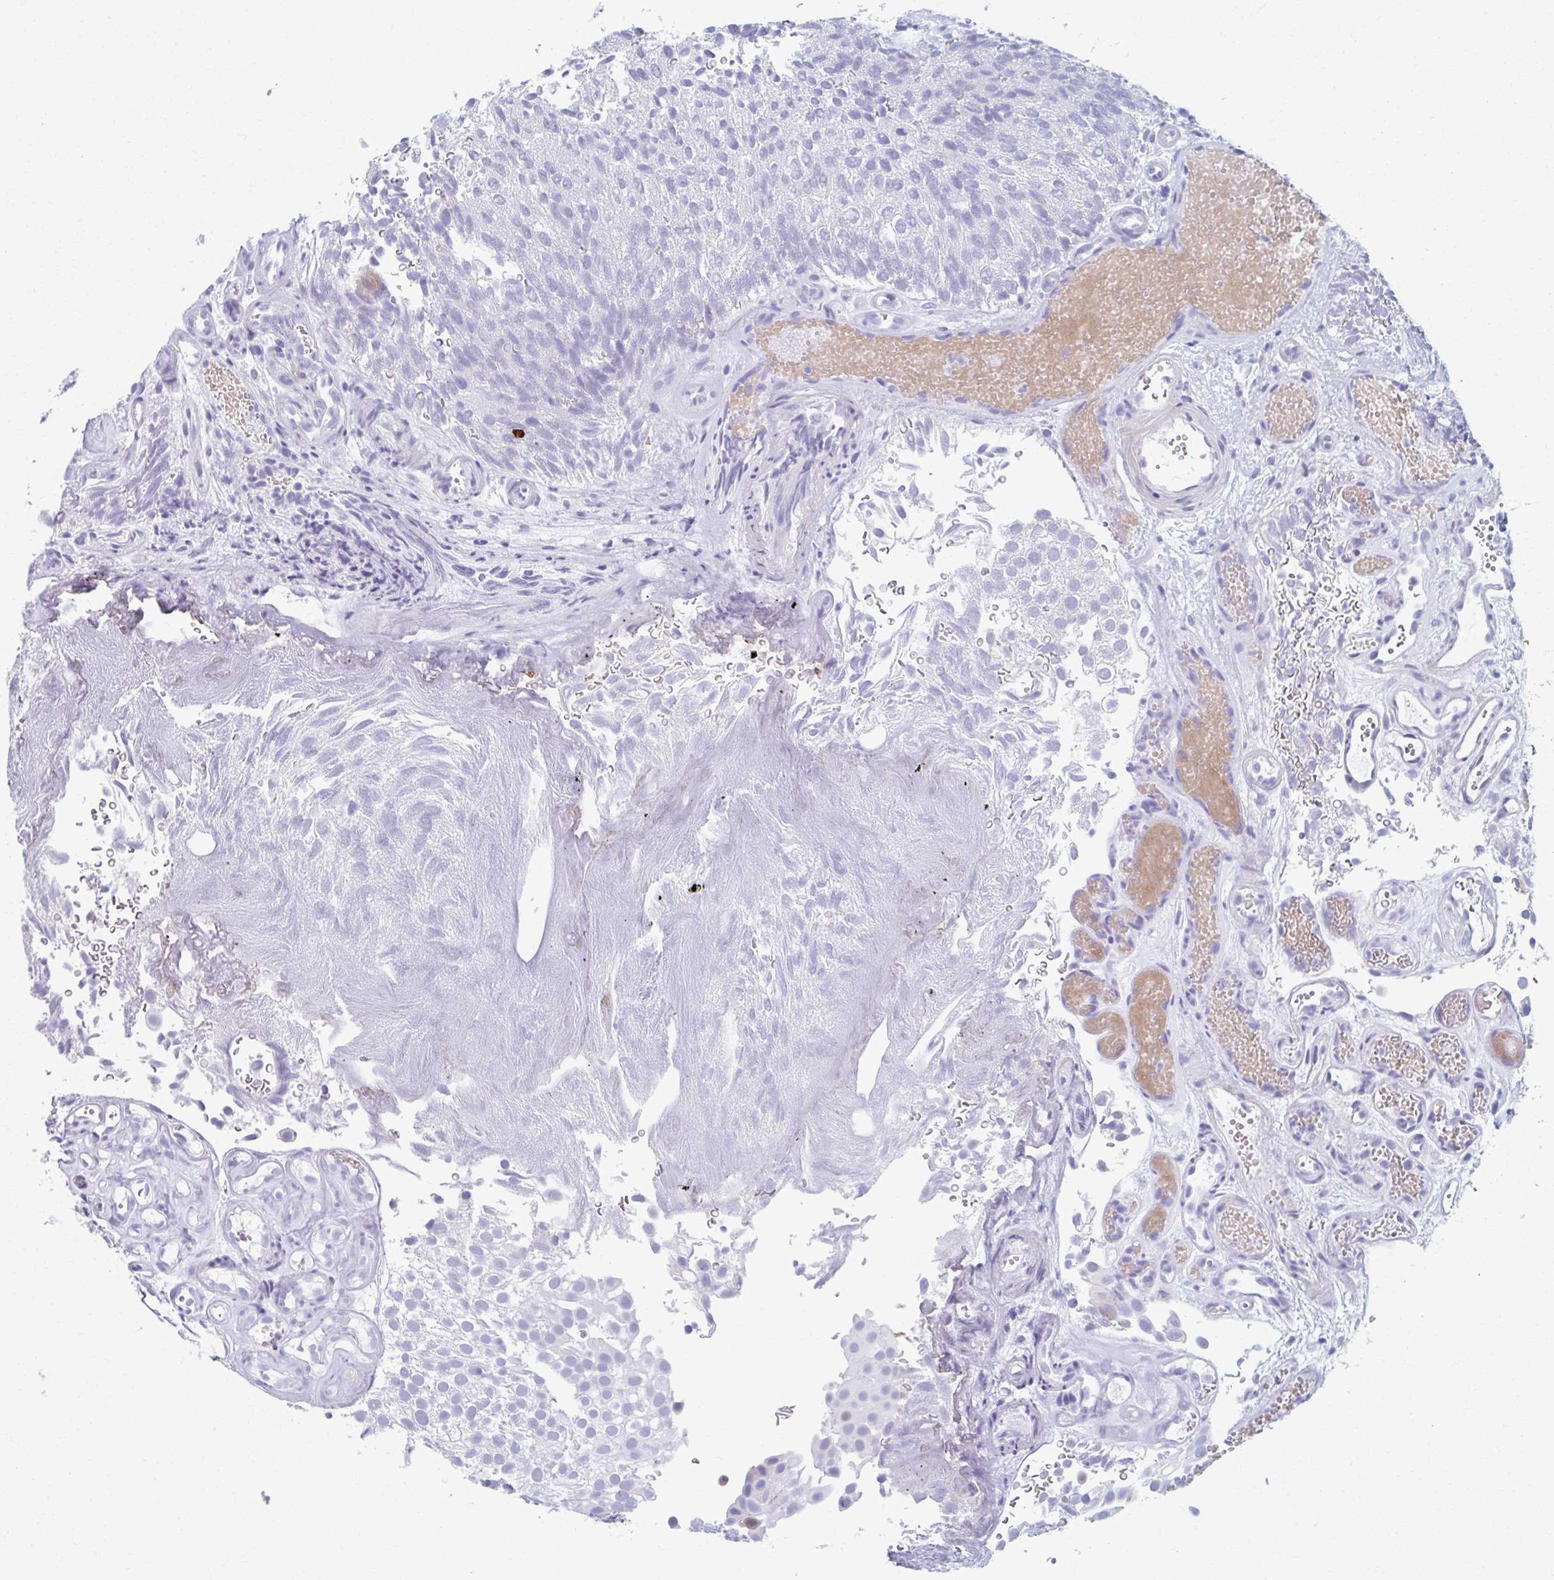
{"staining": {"intensity": "negative", "quantity": "none", "location": "none"}, "tissue": "urothelial cancer", "cell_type": "Tumor cells", "image_type": "cancer", "snomed": [{"axis": "morphology", "description": "Urothelial carcinoma, Low grade"}, {"axis": "topography", "description": "Urinary bladder"}], "caption": "Immunohistochemical staining of human urothelial cancer demonstrates no significant positivity in tumor cells.", "gene": "ABHD16B", "patient": {"sex": "male", "age": 78}}